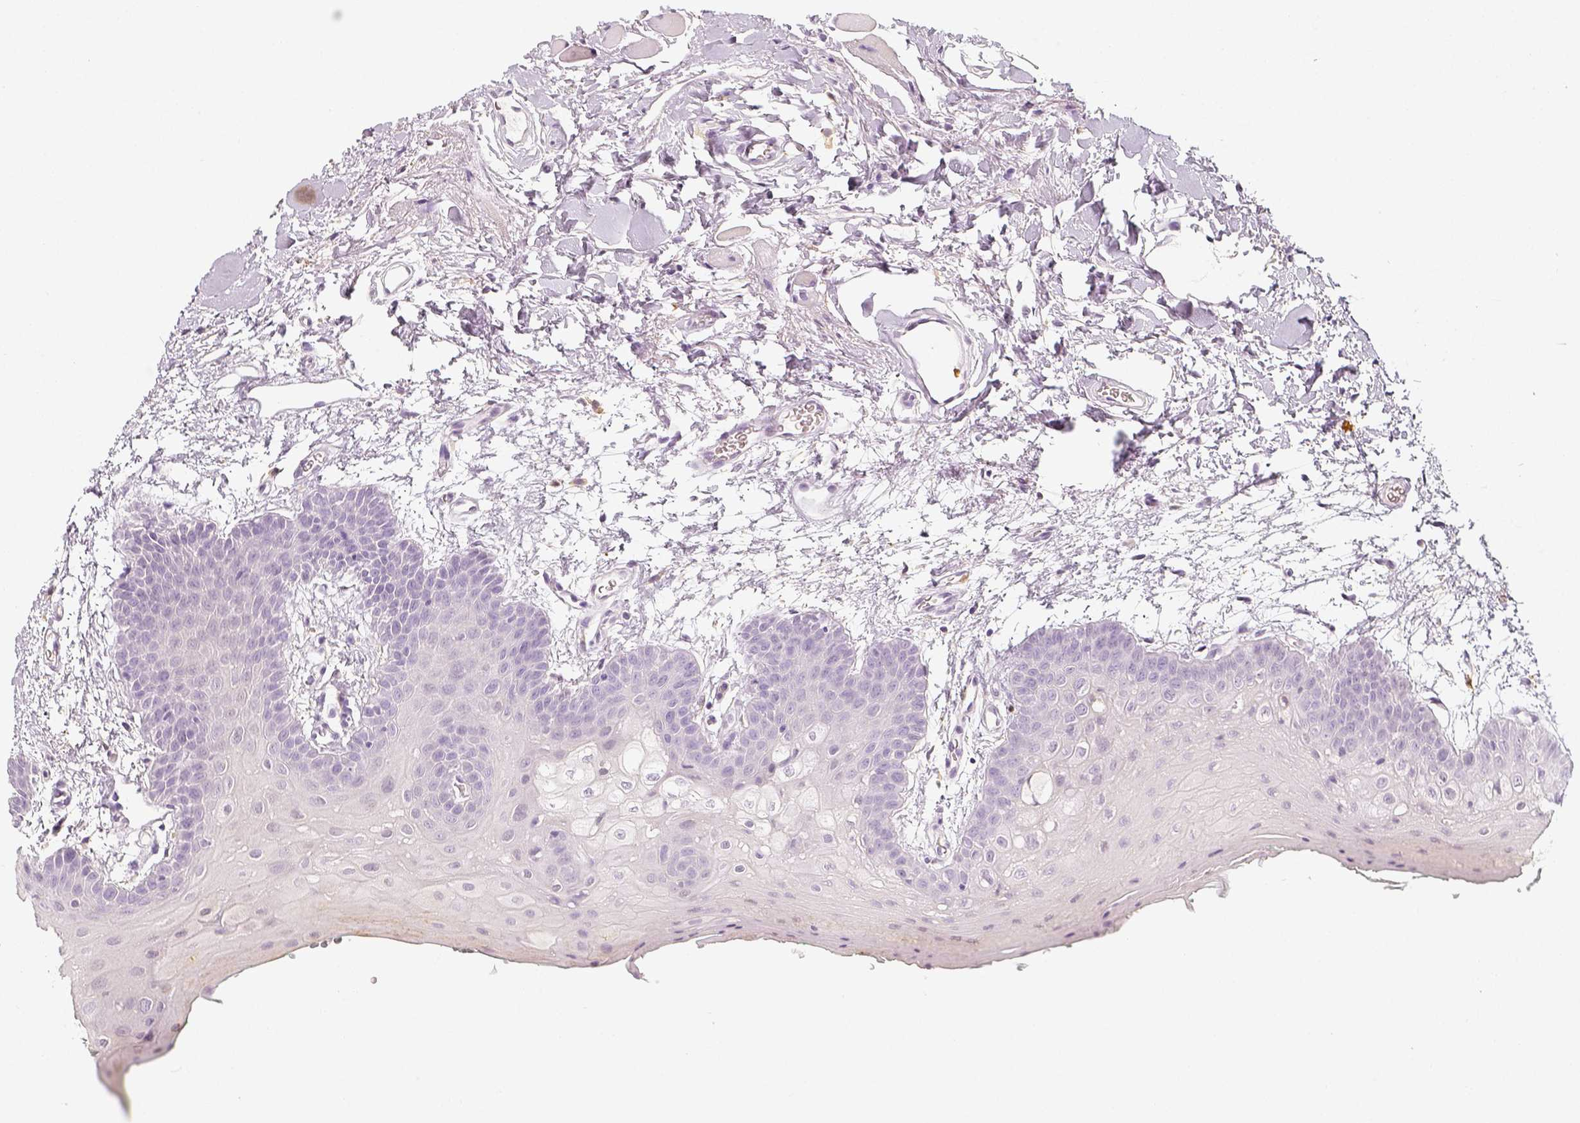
{"staining": {"intensity": "negative", "quantity": "none", "location": "none"}, "tissue": "oral mucosa", "cell_type": "Squamous epithelial cells", "image_type": "normal", "snomed": [{"axis": "morphology", "description": "Normal tissue, NOS"}, {"axis": "morphology", "description": "Squamous cell carcinoma, NOS"}, {"axis": "topography", "description": "Oral tissue"}, {"axis": "topography", "description": "Head-Neck"}], "caption": "Immunohistochemistry photomicrograph of unremarkable human oral mucosa stained for a protein (brown), which displays no staining in squamous epithelial cells. (Stains: DAB (3,3'-diaminobenzidine) immunohistochemistry with hematoxylin counter stain, Microscopy: brightfield microscopy at high magnification).", "gene": "NECAB2", "patient": {"sex": "female", "age": 50}}